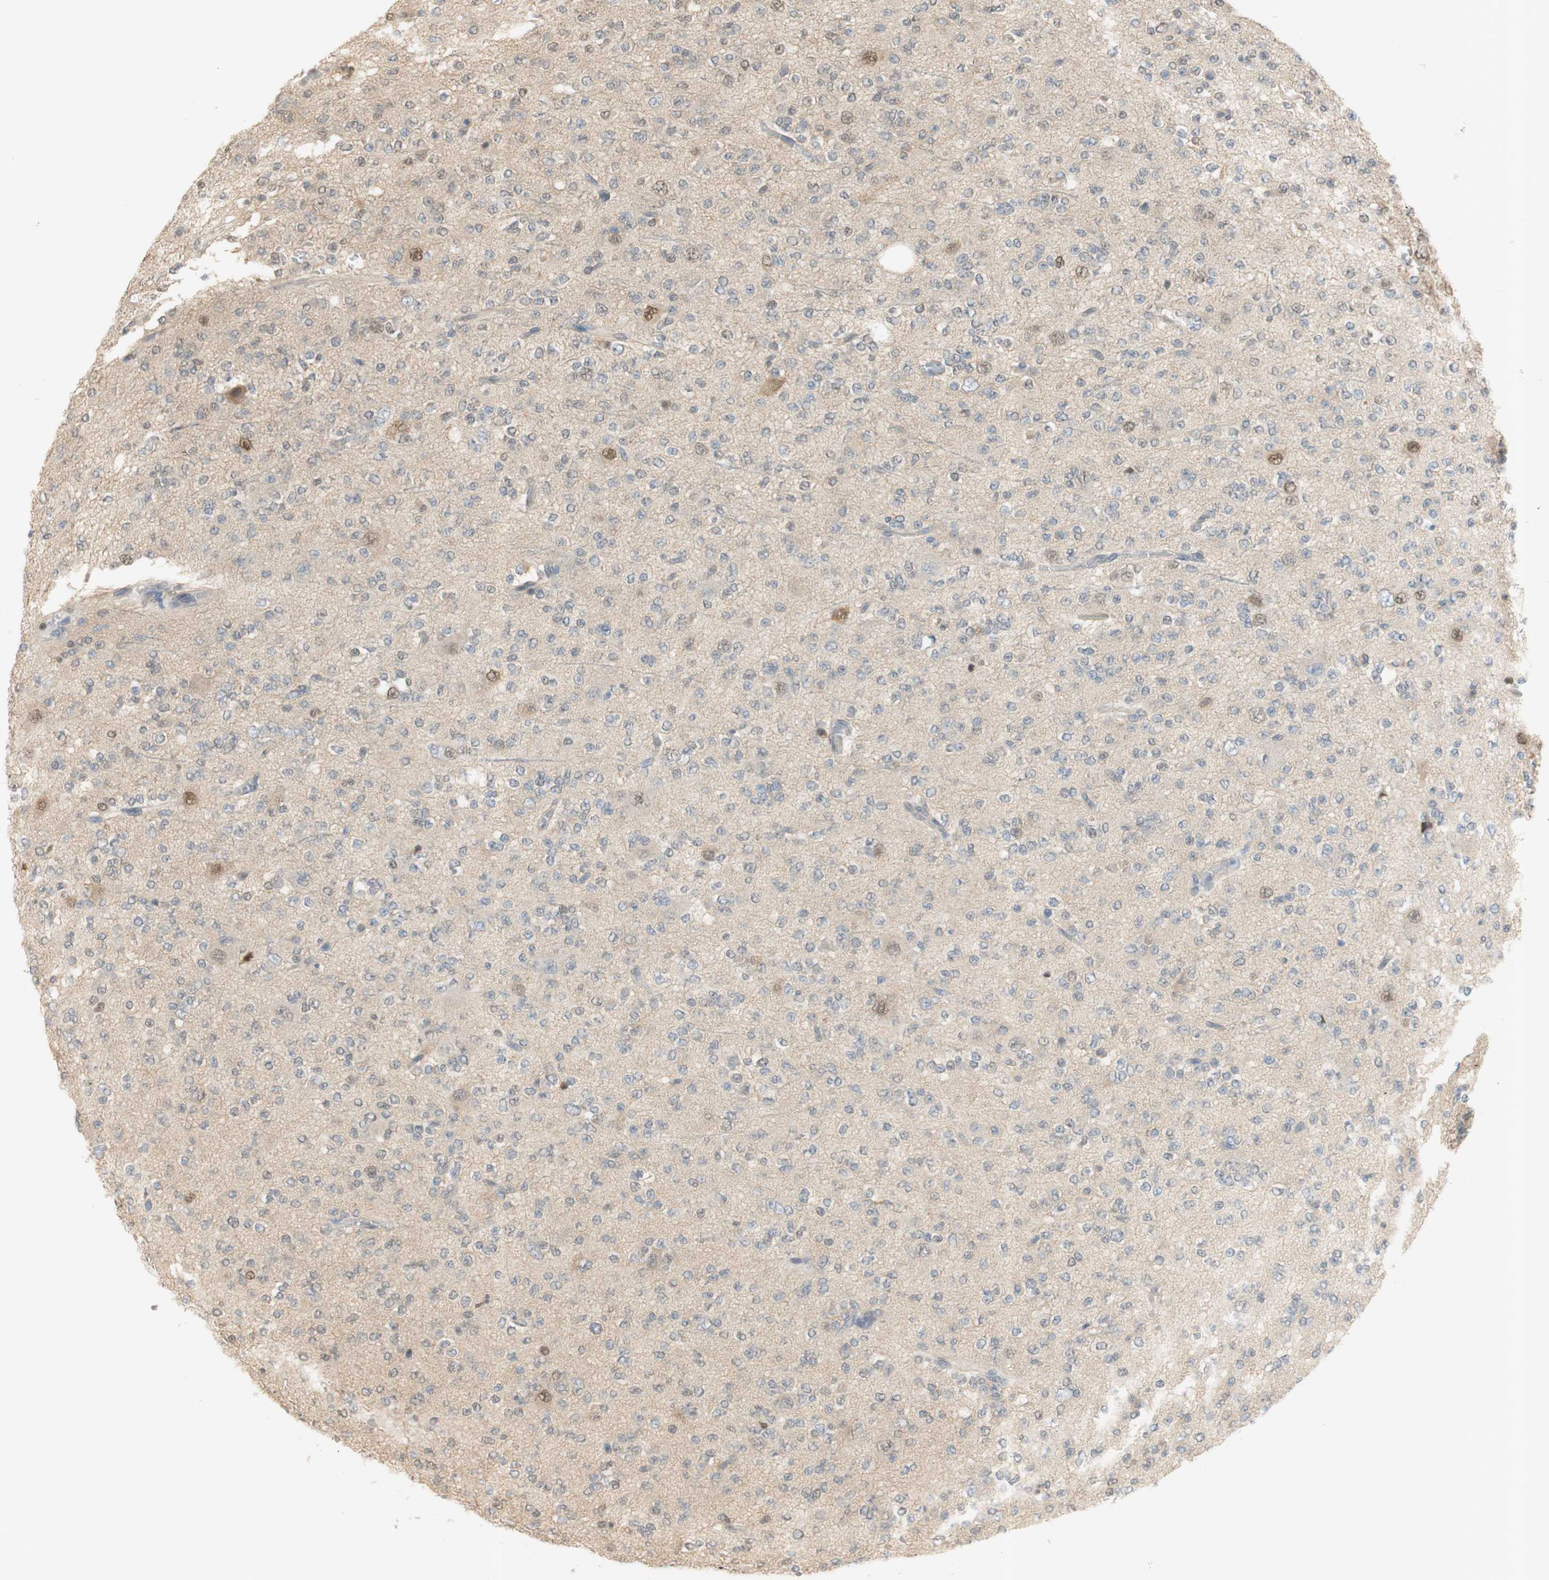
{"staining": {"intensity": "negative", "quantity": "none", "location": "none"}, "tissue": "glioma", "cell_type": "Tumor cells", "image_type": "cancer", "snomed": [{"axis": "morphology", "description": "Glioma, malignant, Low grade"}, {"axis": "topography", "description": "Brain"}], "caption": "A high-resolution micrograph shows immunohistochemistry (IHC) staining of glioma, which demonstrates no significant staining in tumor cells. (Stains: DAB (3,3'-diaminobenzidine) IHC with hematoxylin counter stain, Microscopy: brightfield microscopy at high magnification).", "gene": "NAP1L4", "patient": {"sex": "male", "age": 38}}